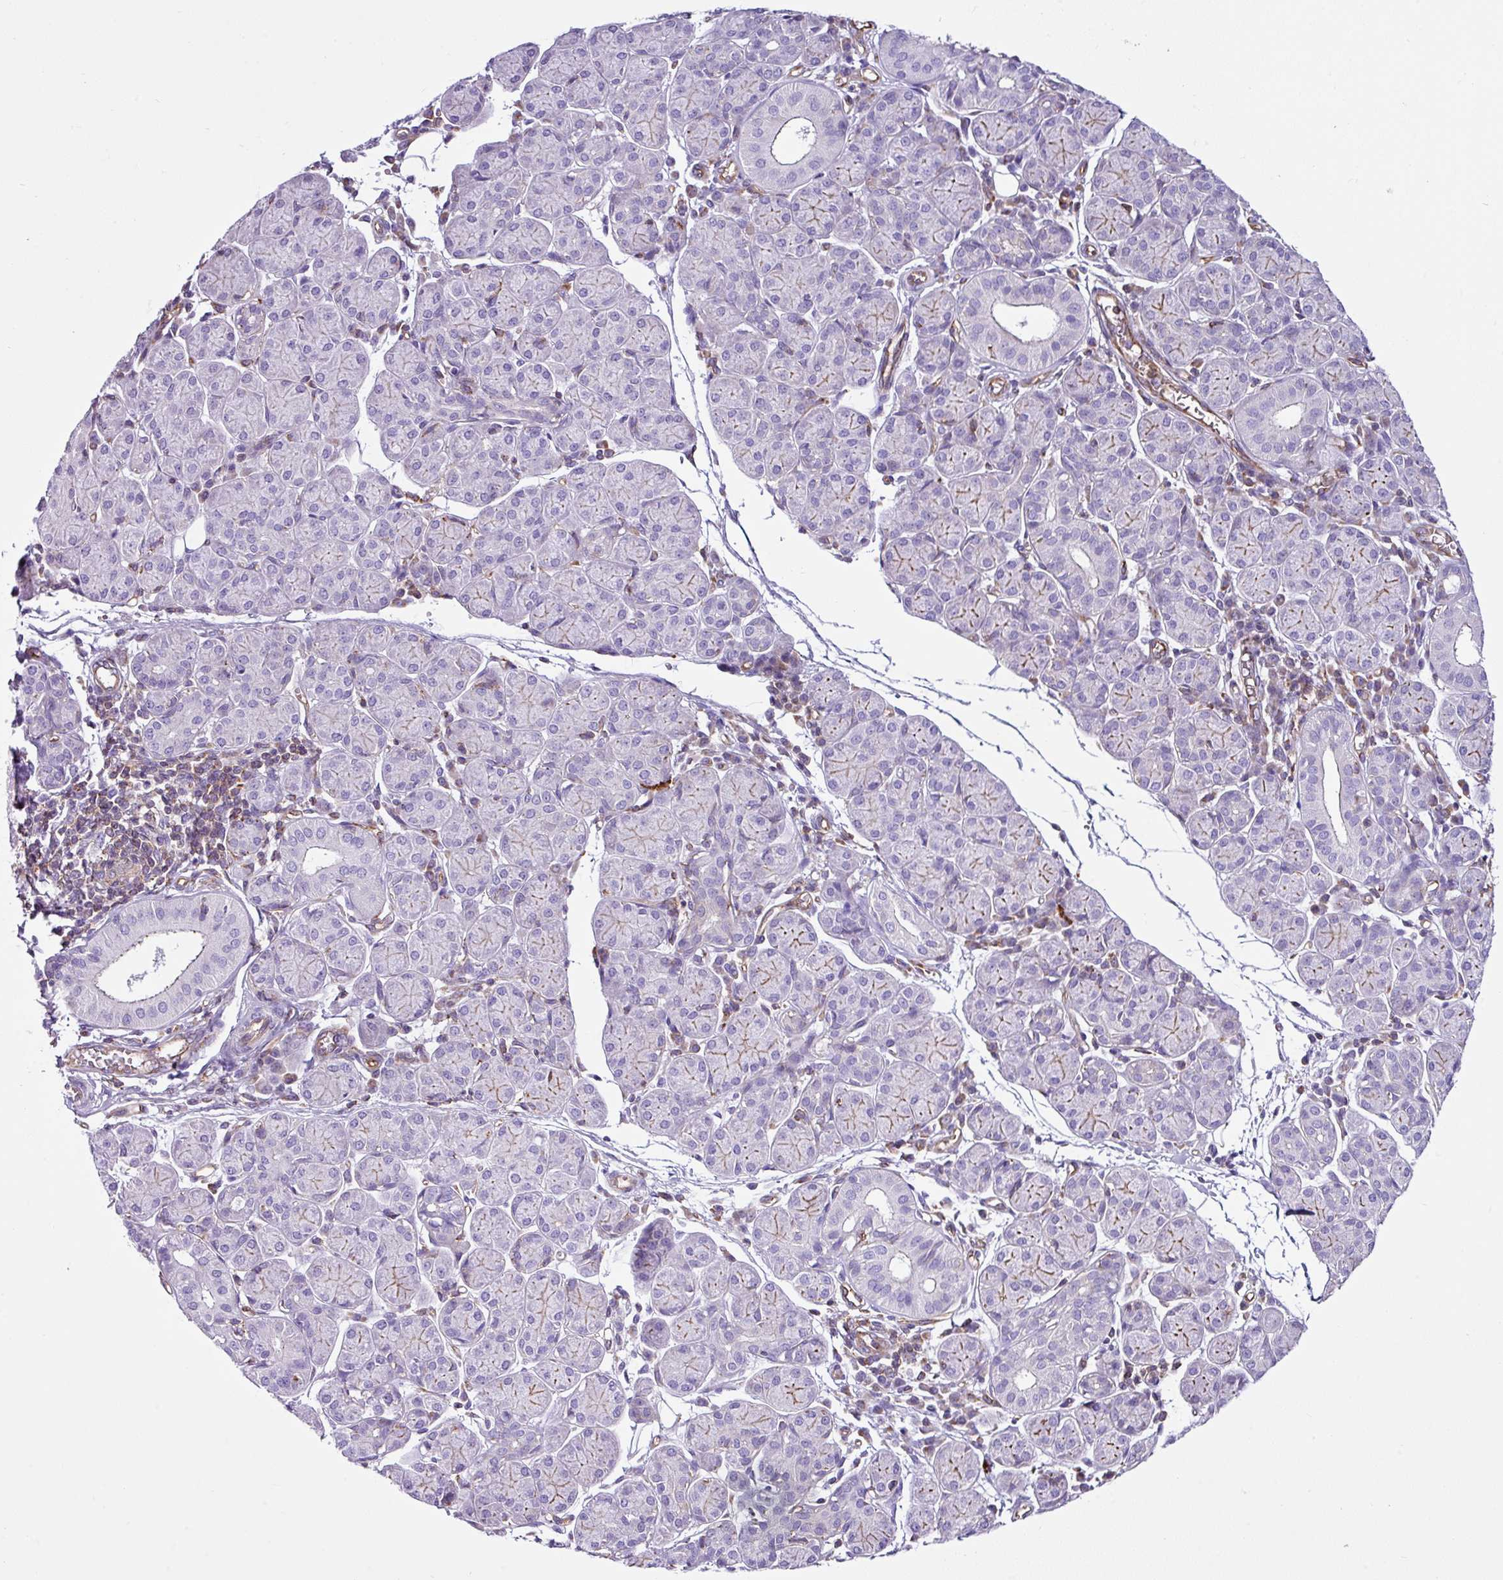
{"staining": {"intensity": "weak", "quantity": "<25%", "location": "cytoplasmic/membranous"}, "tissue": "salivary gland", "cell_type": "Glandular cells", "image_type": "normal", "snomed": [{"axis": "morphology", "description": "Normal tissue, NOS"}, {"axis": "morphology", "description": "Inflammation, NOS"}, {"axis": "topography", "description": "Lymph node"}, {"axis": "topography", "description": "Salivary gland"}], "caption": "This is an immunohistochemistry image of benign human salivary gland. There is no expression in glandular cells.", "gene": "EME2", "patient": {"sex": "male", "age": 3}}